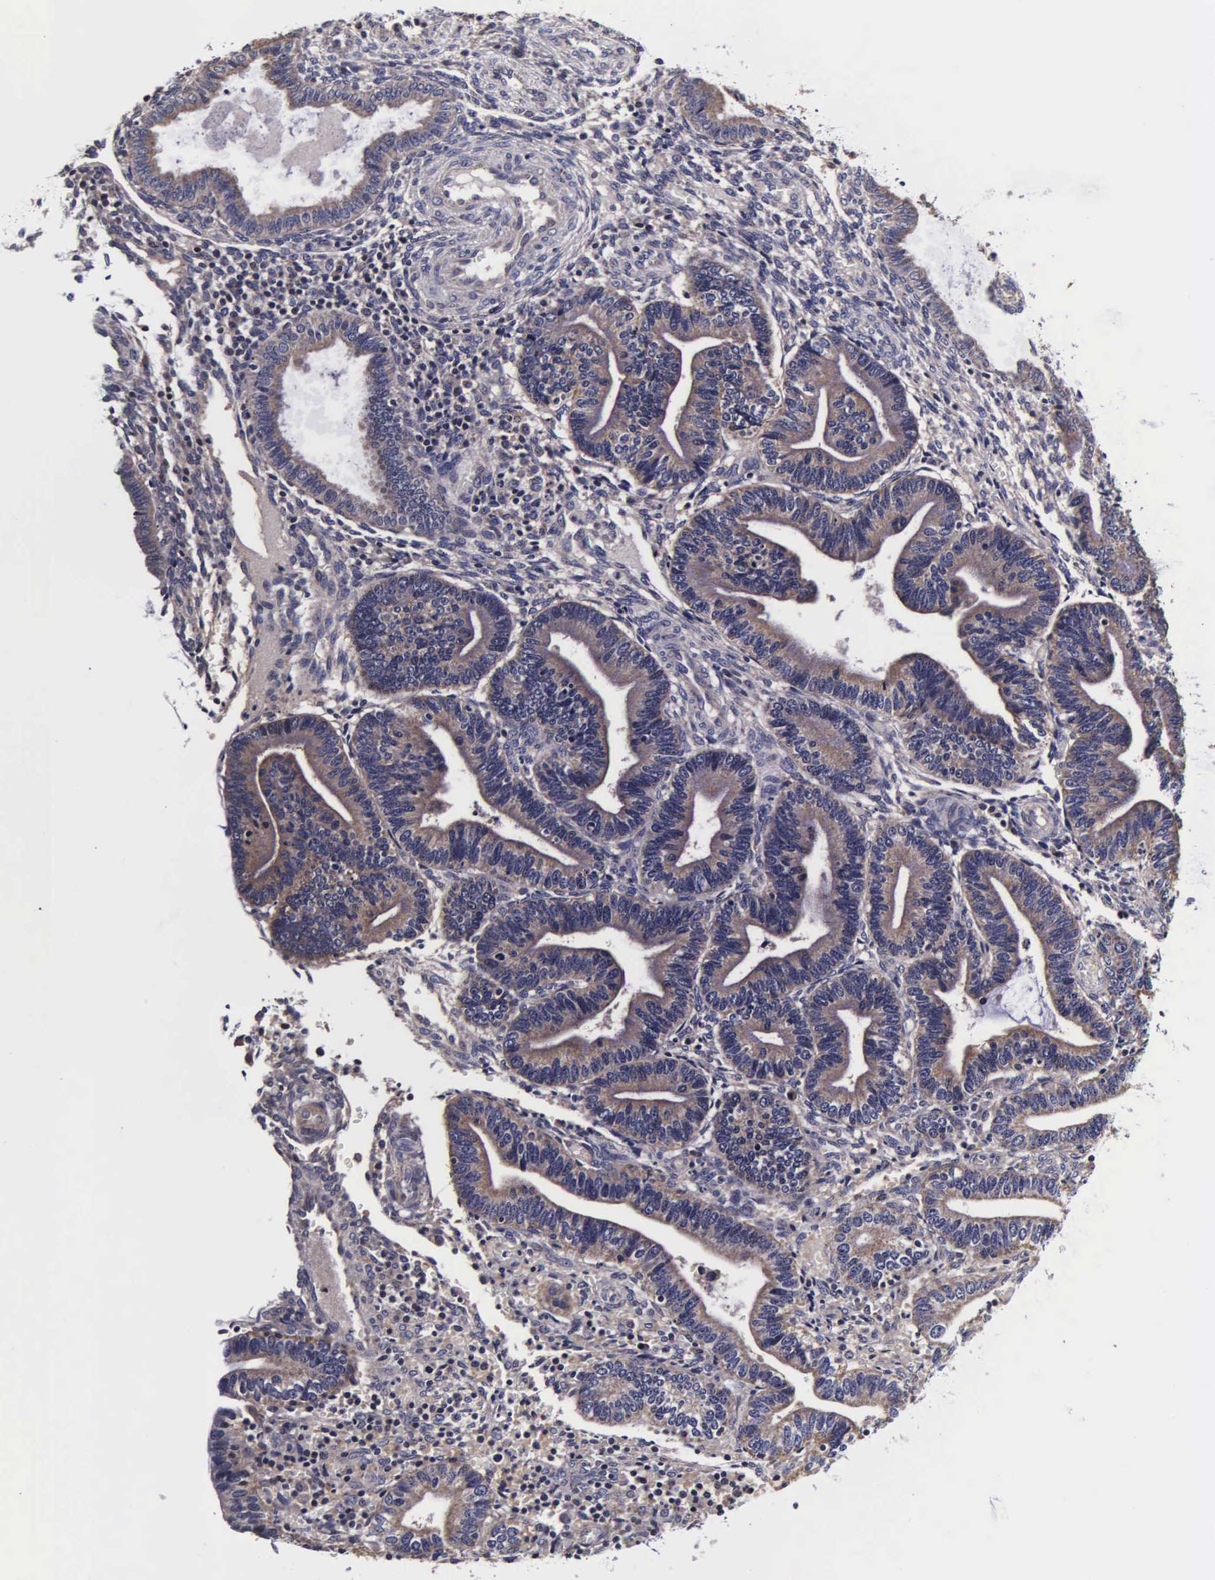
{"staining": {"intensity": "negative", "quantity": "none", "location": "none"}, "tissue": "endometrium", "cell_type": "Cells in endometrial stroma", "image_type": "normal", "snomed": [{"axis": "morphology", "description": "Normal tissue, NOS"}, {"axis": "topography", "description": "Endometrium"}], "caption": "Immunohistochemistry micrograph of unremarkable endometrium stained for a protein (brown), which reveals no positivity in cells in endometrial stroma. (IHC, brightfield microscopy, high magnification).", "gene": "PSMA3", "patient": {"sex": "female", "age": 36}}